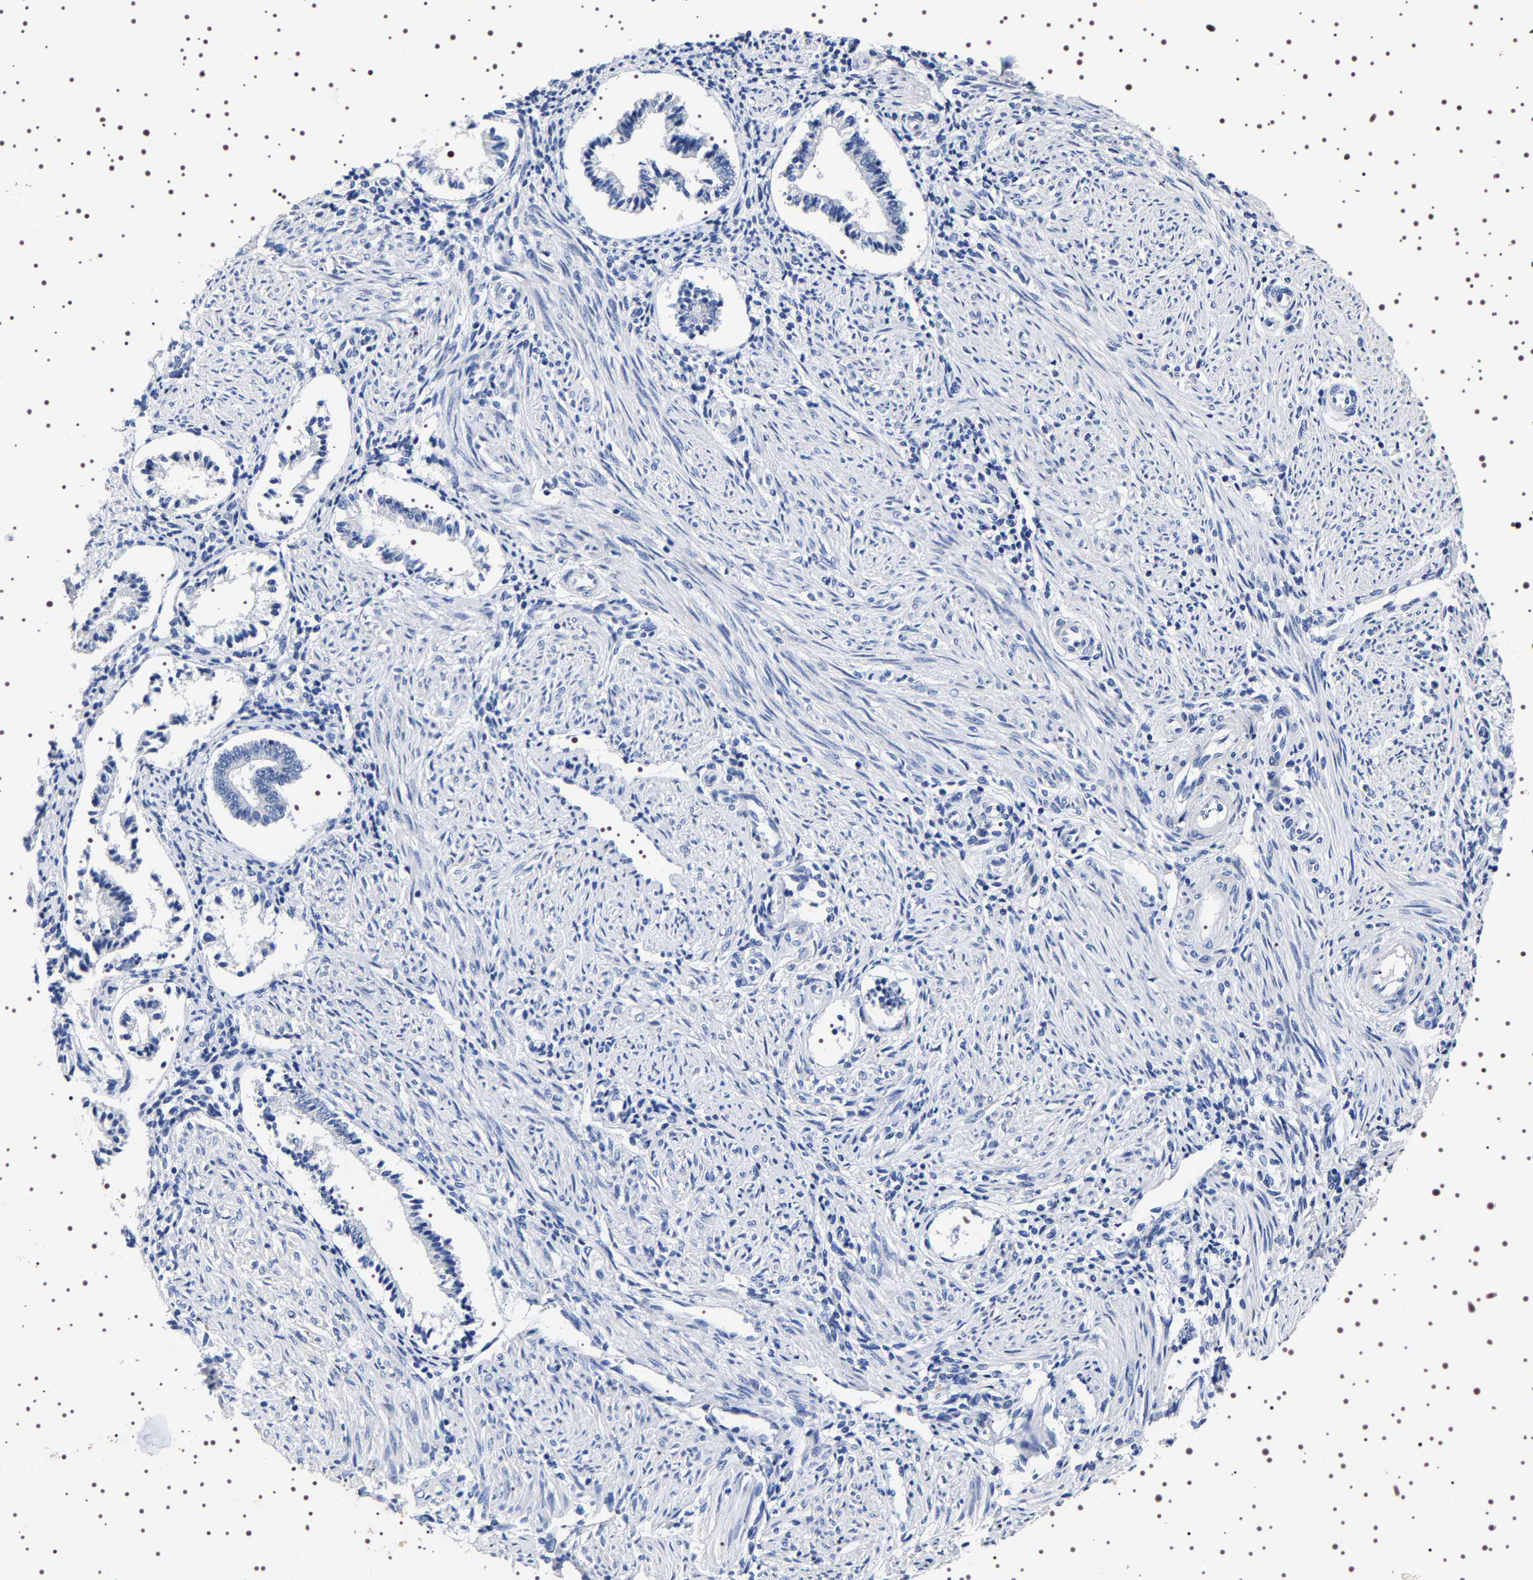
{"staining": {"intensity": "negative", "quantity": "none", "location": "none"}, "tissue": "endometrium", "cell_type": "Cells in endometrial stroma", "image_type": "normal", "snomed": [{"axis": "morphology", "description": "Normal tissue, NOS"}, {"axis": "topography", "description": "Endometrium"}], "caption": "Immunohistochemistry micrograph of unremarkable endometrium stained for a protein (brown), which displays no positivity in cells in endometrial stroma.", "gene": "UBQLN3", "patient": {"sex": "female", "age": 42}}